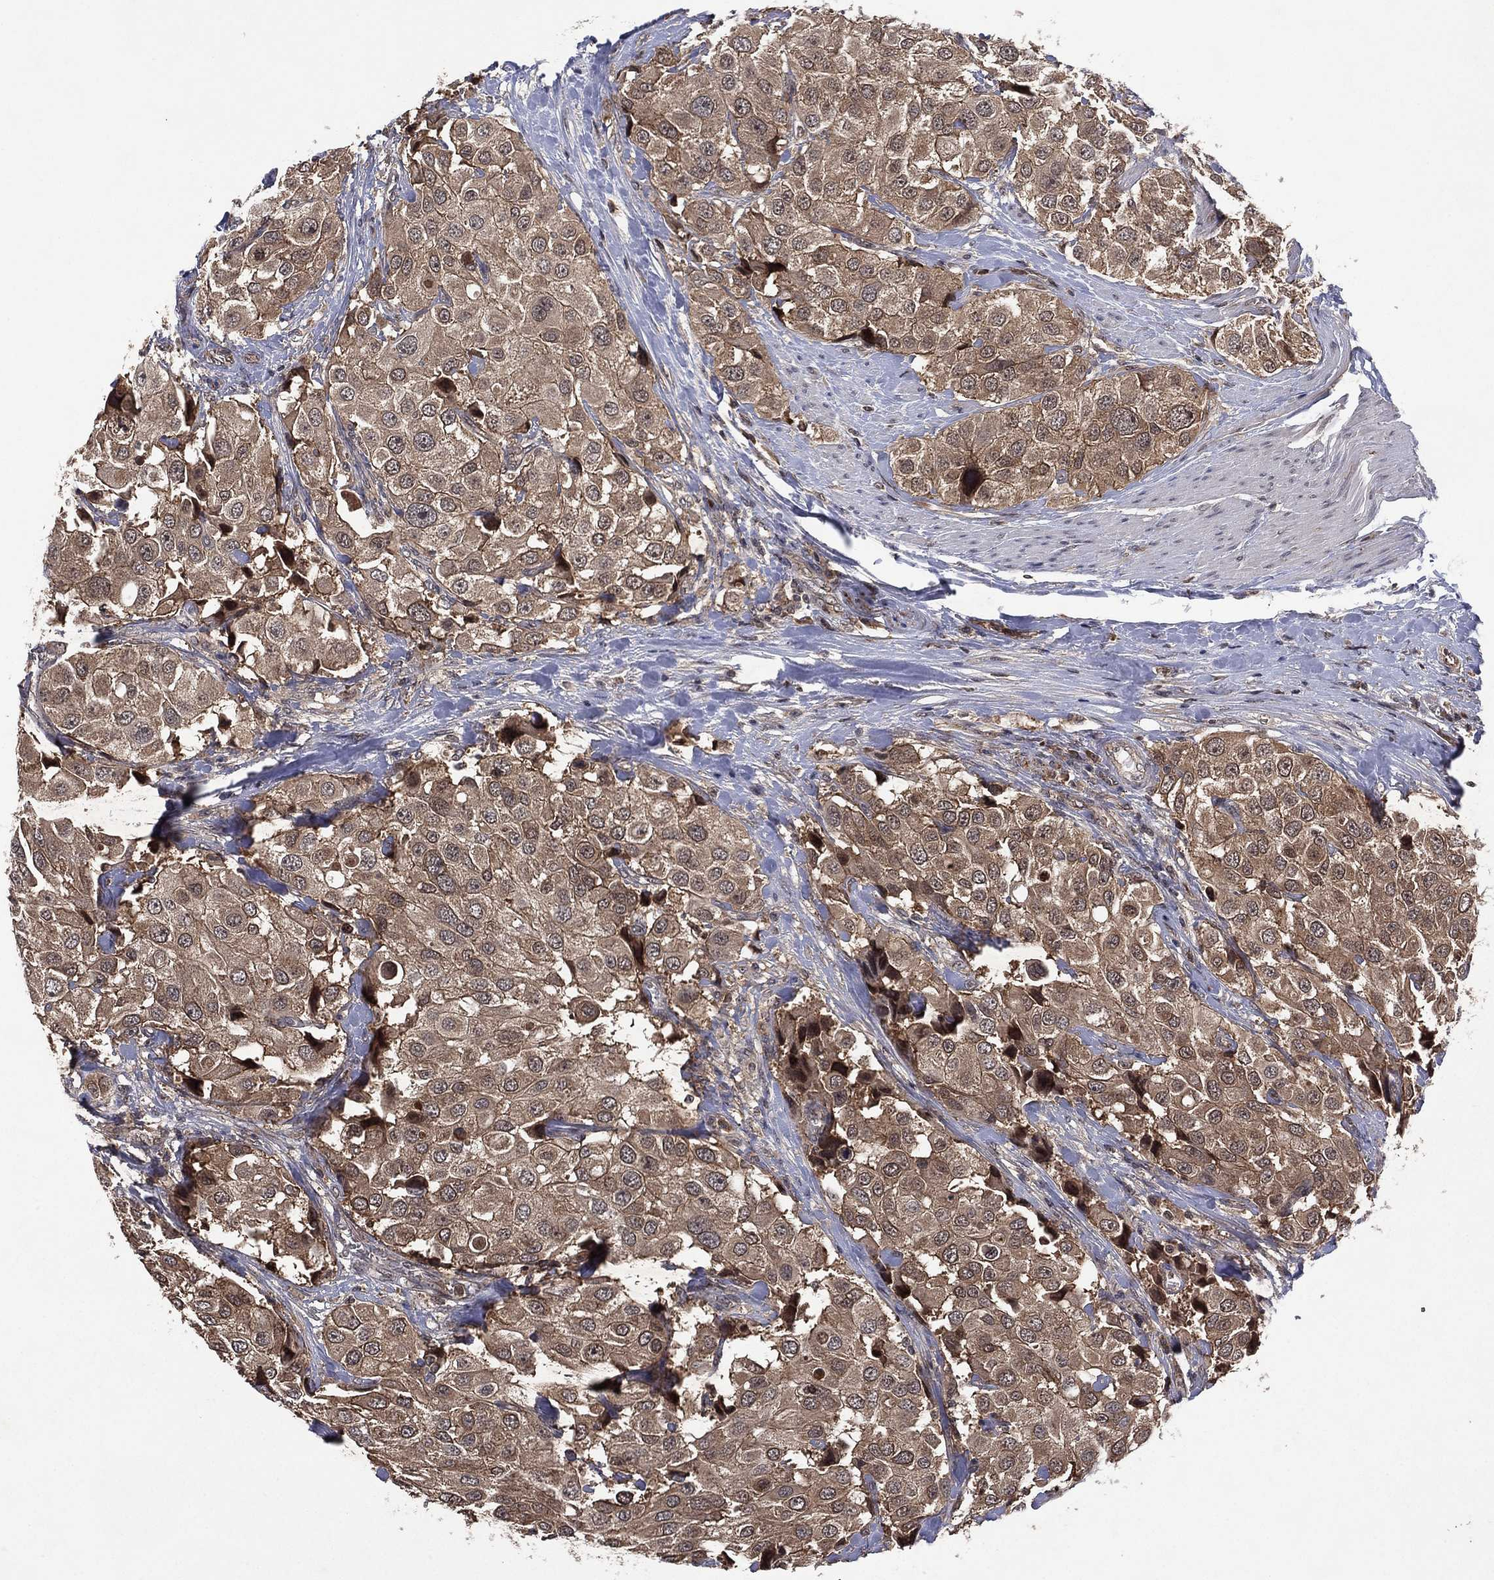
{"staining": {"intensity": "weak", "quantity": "25%-75%", "location": "cytoplasmic/membranous"}, "tissue": "urothelial cancer", "cell_type": "Tumor cells", "image_type": "cancer", "snomed": [{"axis": "morphology", "description": "Urothelial carcinoma, High grade"}, {"axis": "topography", "description": "Urinary bladder"}], "caption": "An image of urothelial carcinoma (high-grade) stained for a protein reveals weak cytoplasmic/membranous brown staining in tumor cells.", "gene": "ATG4B", "patient": {"sex": "female", "age": 64}}